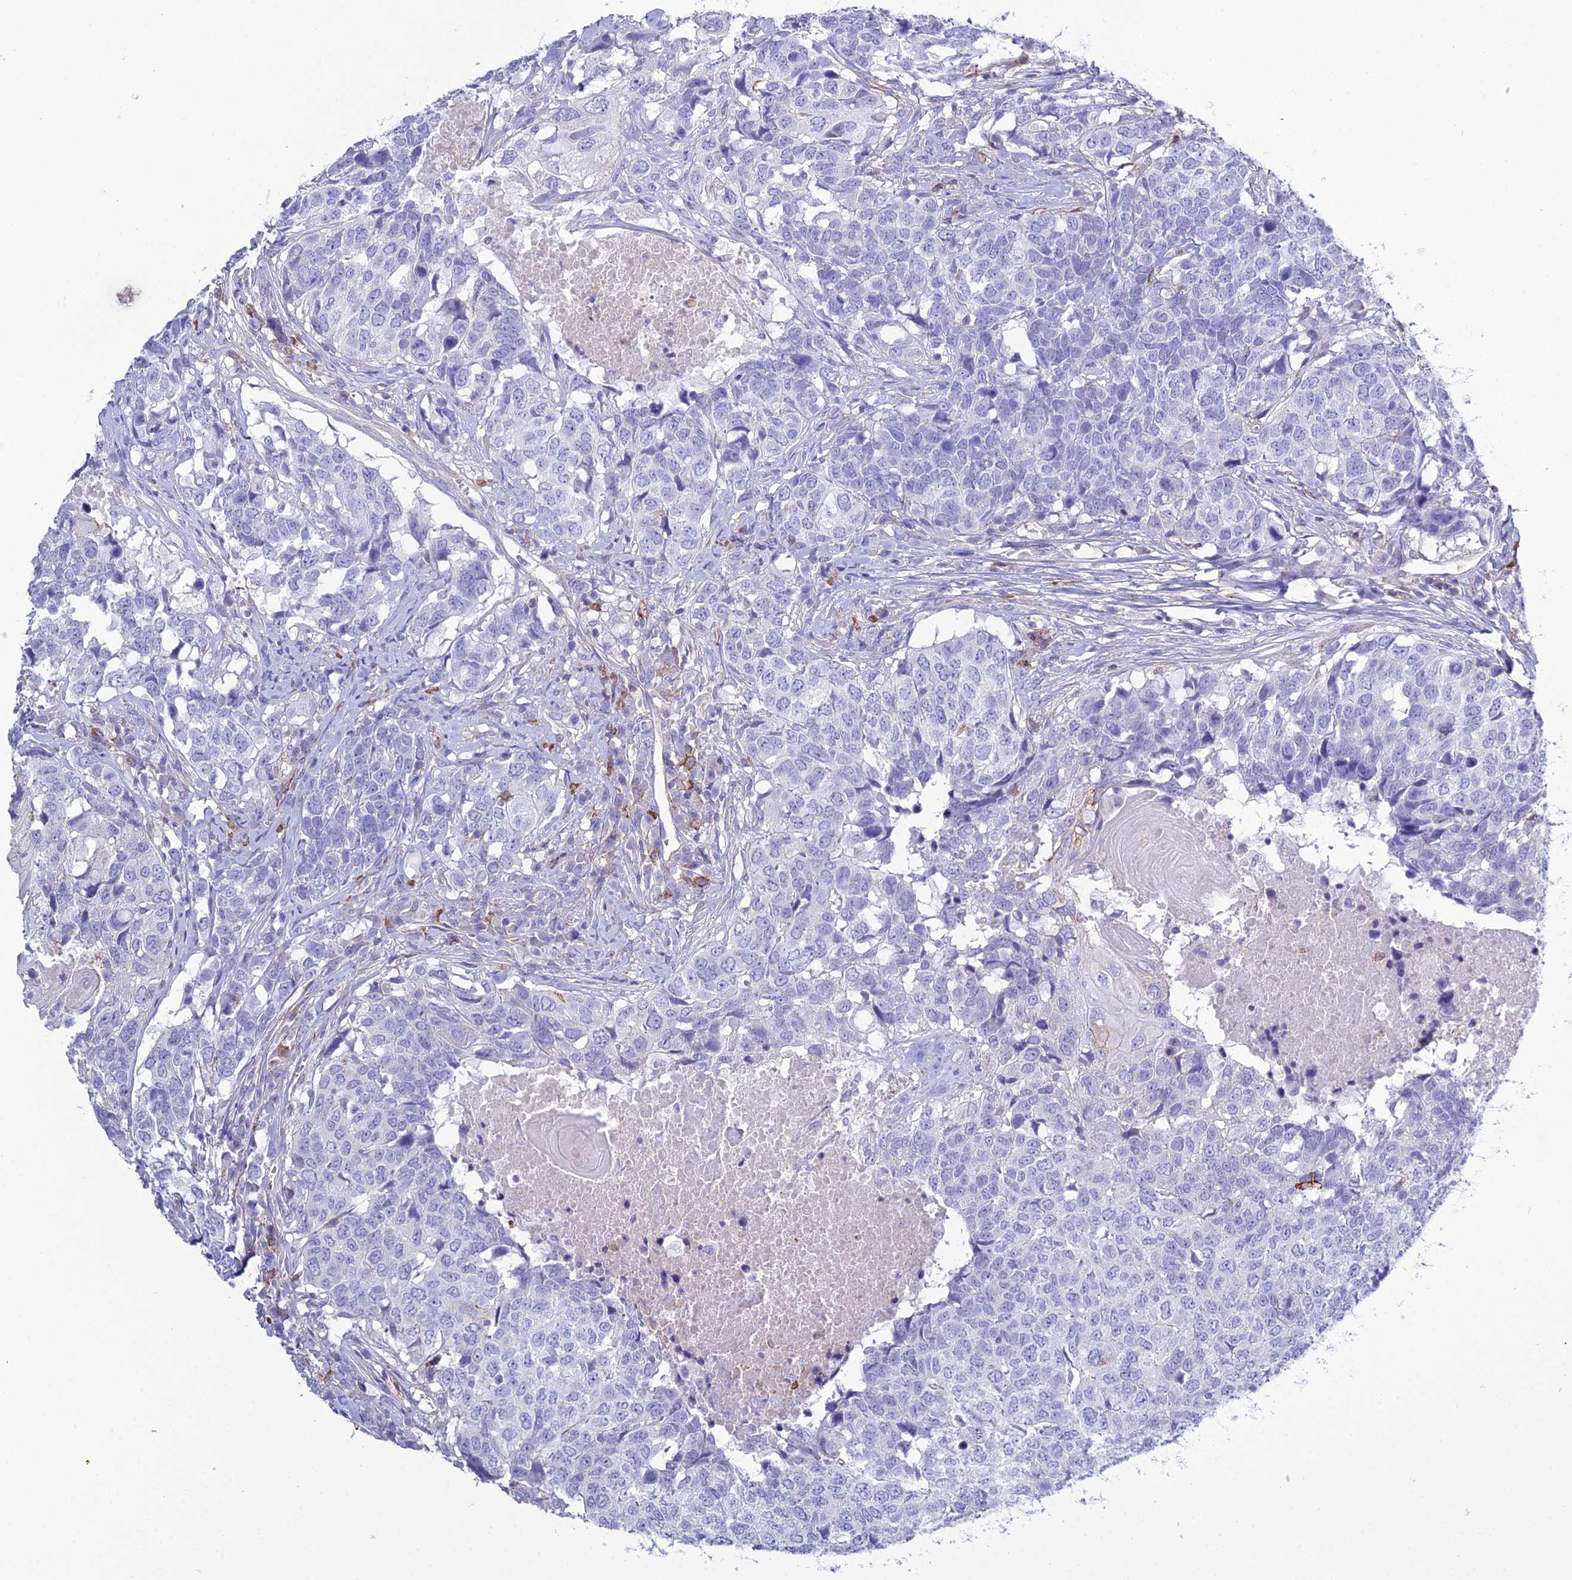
{"staining": {"intensity": "negative", "quantity": "none", "location": "none"}, "tissue": "head and neck cancer", "cell_type": "Tumor cells", "image_type": "cancer", "snomed": [{"axis": "morphology", "description": "Squamous cell carcinoma, NOS"}, {"axis": "topography", "description": "Head-Neck"}], "caption": "DAB immunohistochemical staining of human squamous cell carcinoma (head and neck) shows no significant positivity in tumor cells. (Stains: DAB (3,3'-diaminobenzidine) IHC with hematoxylin counter stain, Microscopy: brightfield microscopy at high magnification).", "gene": "OR1Q1", "patient": {"sex": "male", "age": 66}}